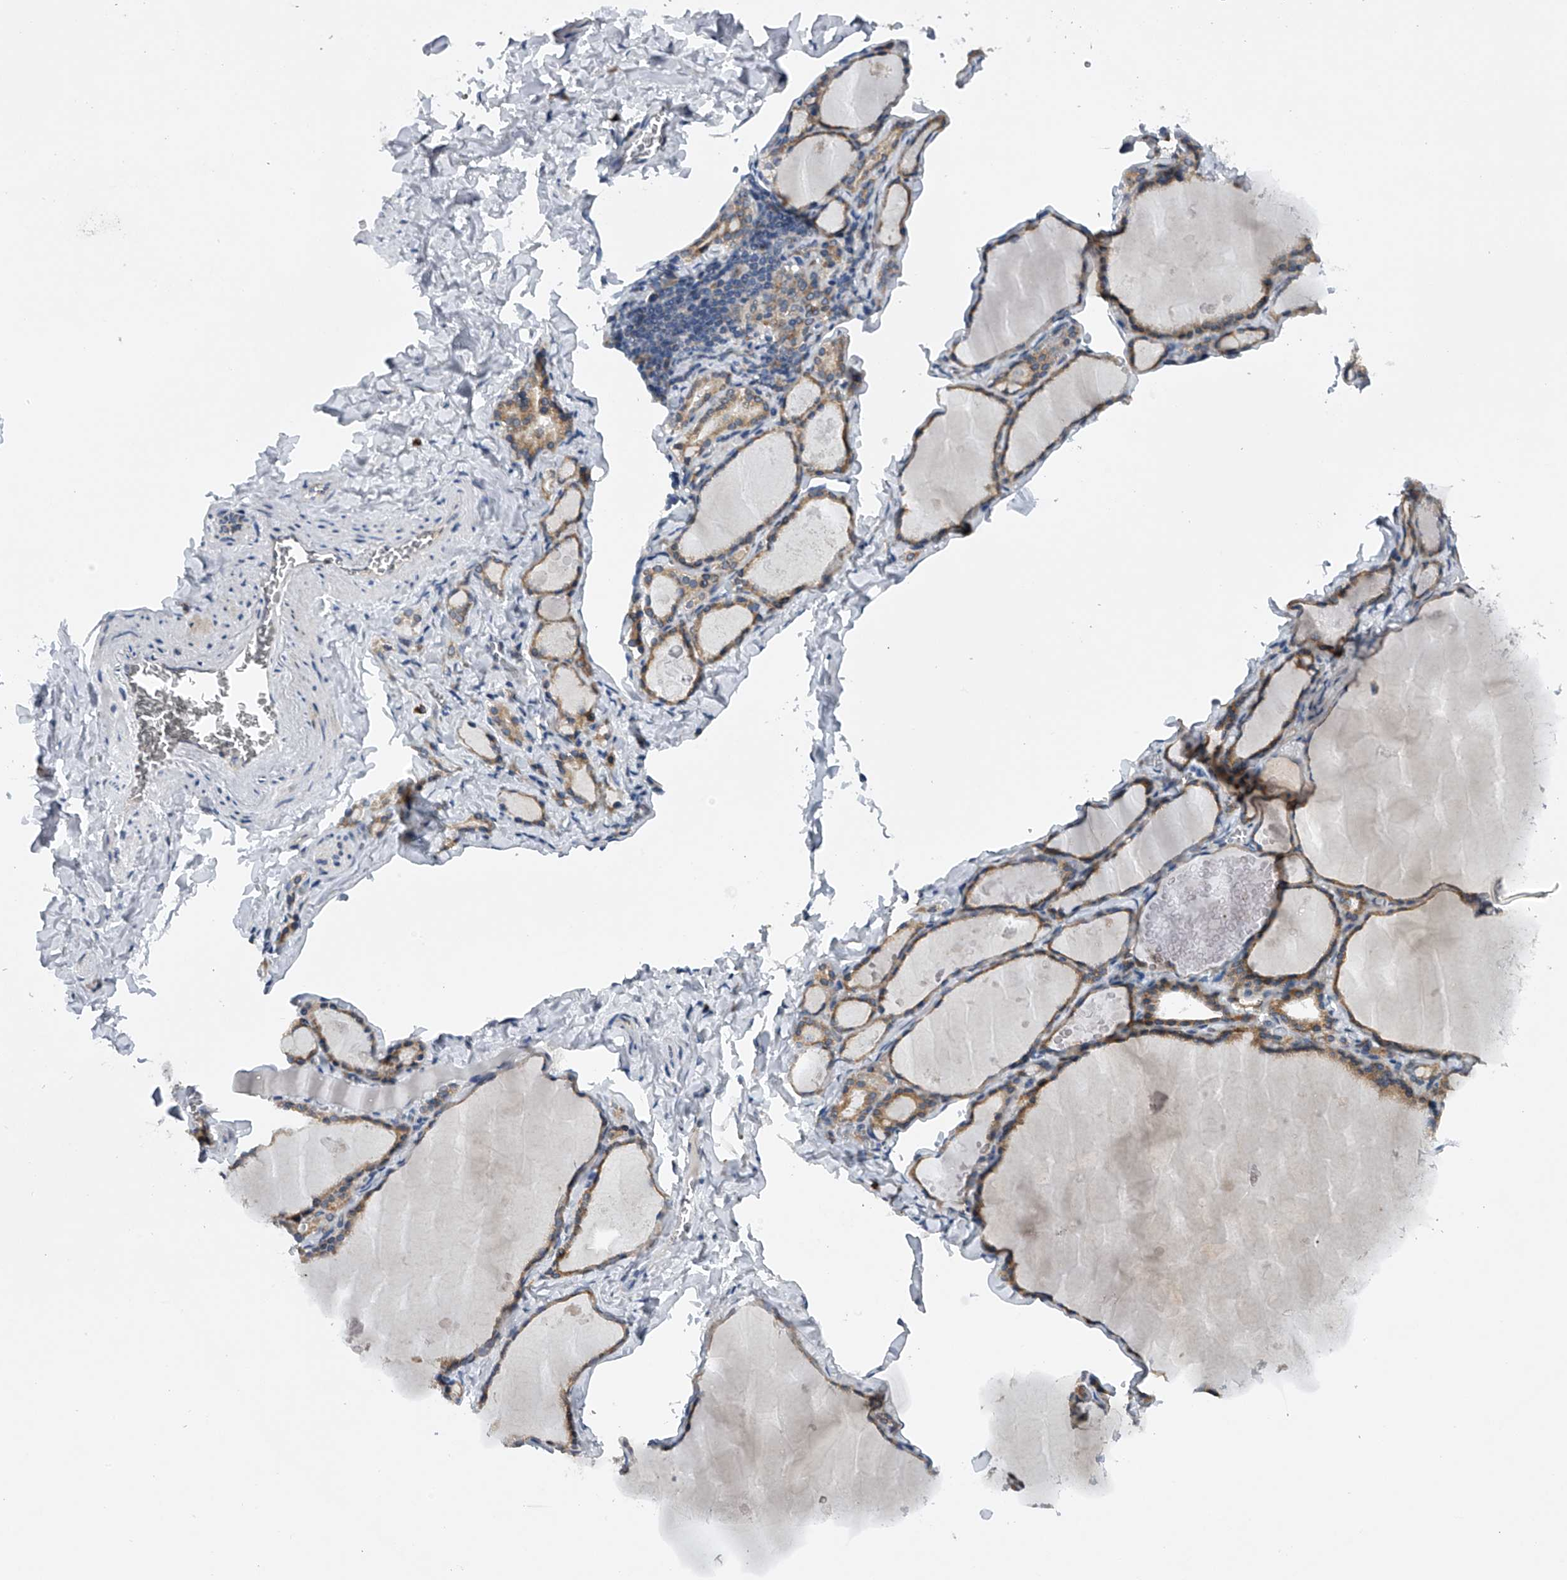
{"staining": {"intensity": "moderate", "quantity": ">75%", "location": "cytoplasmic/membranous"}, "tissue": "thyroid gland", "cell_type": "Glandular cells", "image_type": "normal", "snomed": [{"axis": "morphology", "description": "Normal tissue, NOS"}, {"axis": "topography", "description": "Thyroid gland"}], "caption": "Protein staining of benign thyroid gland reveals moderate cytoplasmic/membranous expression in approximately >75% of glandular cells.", "gene": "RNF5", "patient": {"sex": "male", "age": 56}}